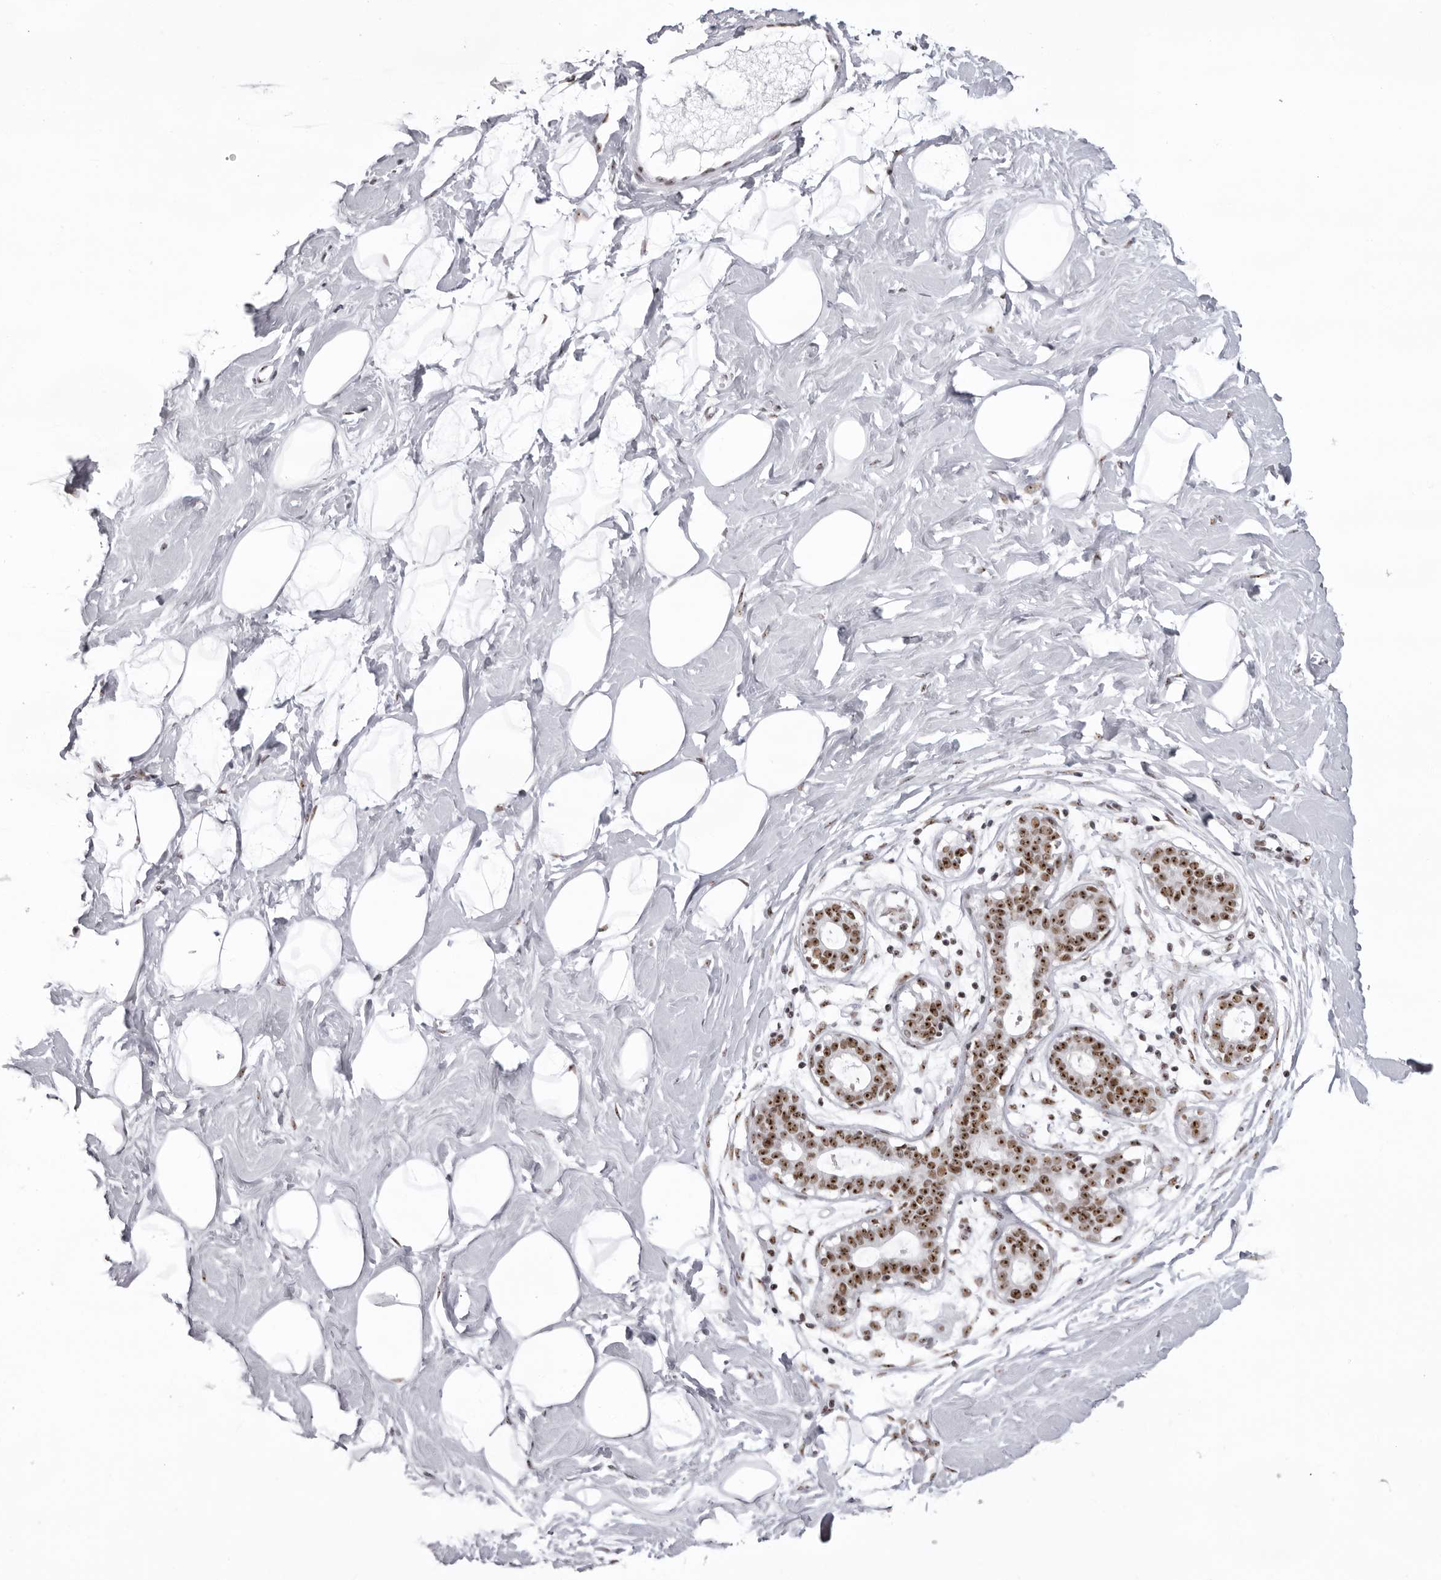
{"staining": {"intensity": "negative", "quantity": "none", "location": "none"}, "tissue": "breast", "cell_type": "Adipocytes", "image_type": "normal", "snomed": [{"axis": "morphology", "description": "Normal tissue, NOS"}, {"axis": "topography", "description": "Breast"}], "caption": "Adipocytes show no significant protein staining in benign breast. The staining is performed using DAB (3,3'-diaminobenzidine) brown chromogen with nuclei counter-stained in using hematoxylin.", "gene": "DHX9", "patient": {"sex": "female", "age": 23}}